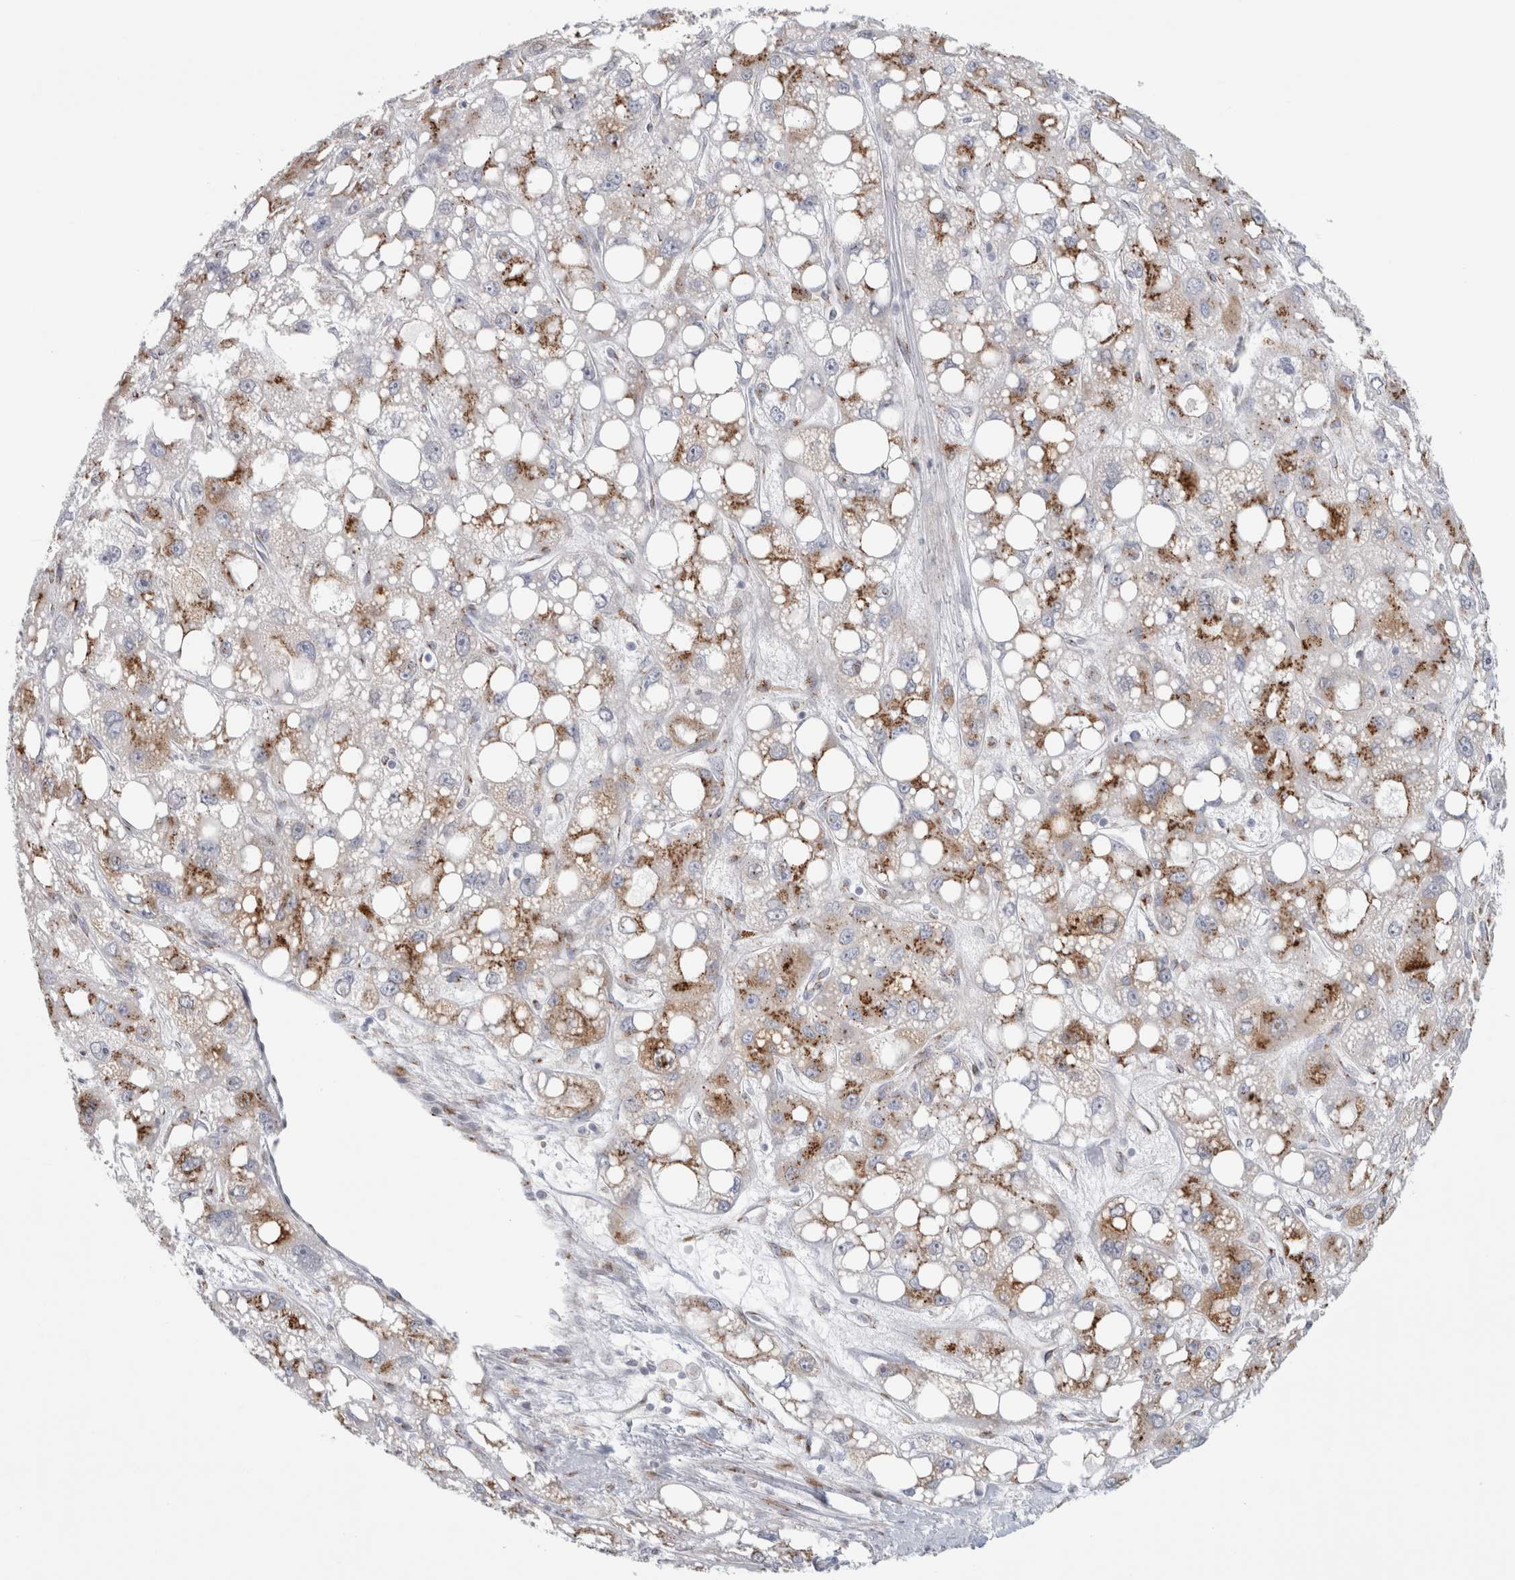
{"staining": {"intensity": "moderate", "quantity": ">75%", "location": "cytoplasmic/membranous"}, "tissue": "liver cancer", "cell_type": "Tumor cells", "image_type": "cancer", "snomed": [{"axis": "morphology", "description": "Carcinoma, Hepatocellular, NOS"}, {"axis": "topography", "description": "Liver"}], "caption": "A brown stain labels moderate cytoplasmic/membranous expression of a protein in human hepatocellular carcinoma (liver) tumor cells.", "gene": "MCFD2", "patient": {"sex": "male", "age": 55}}